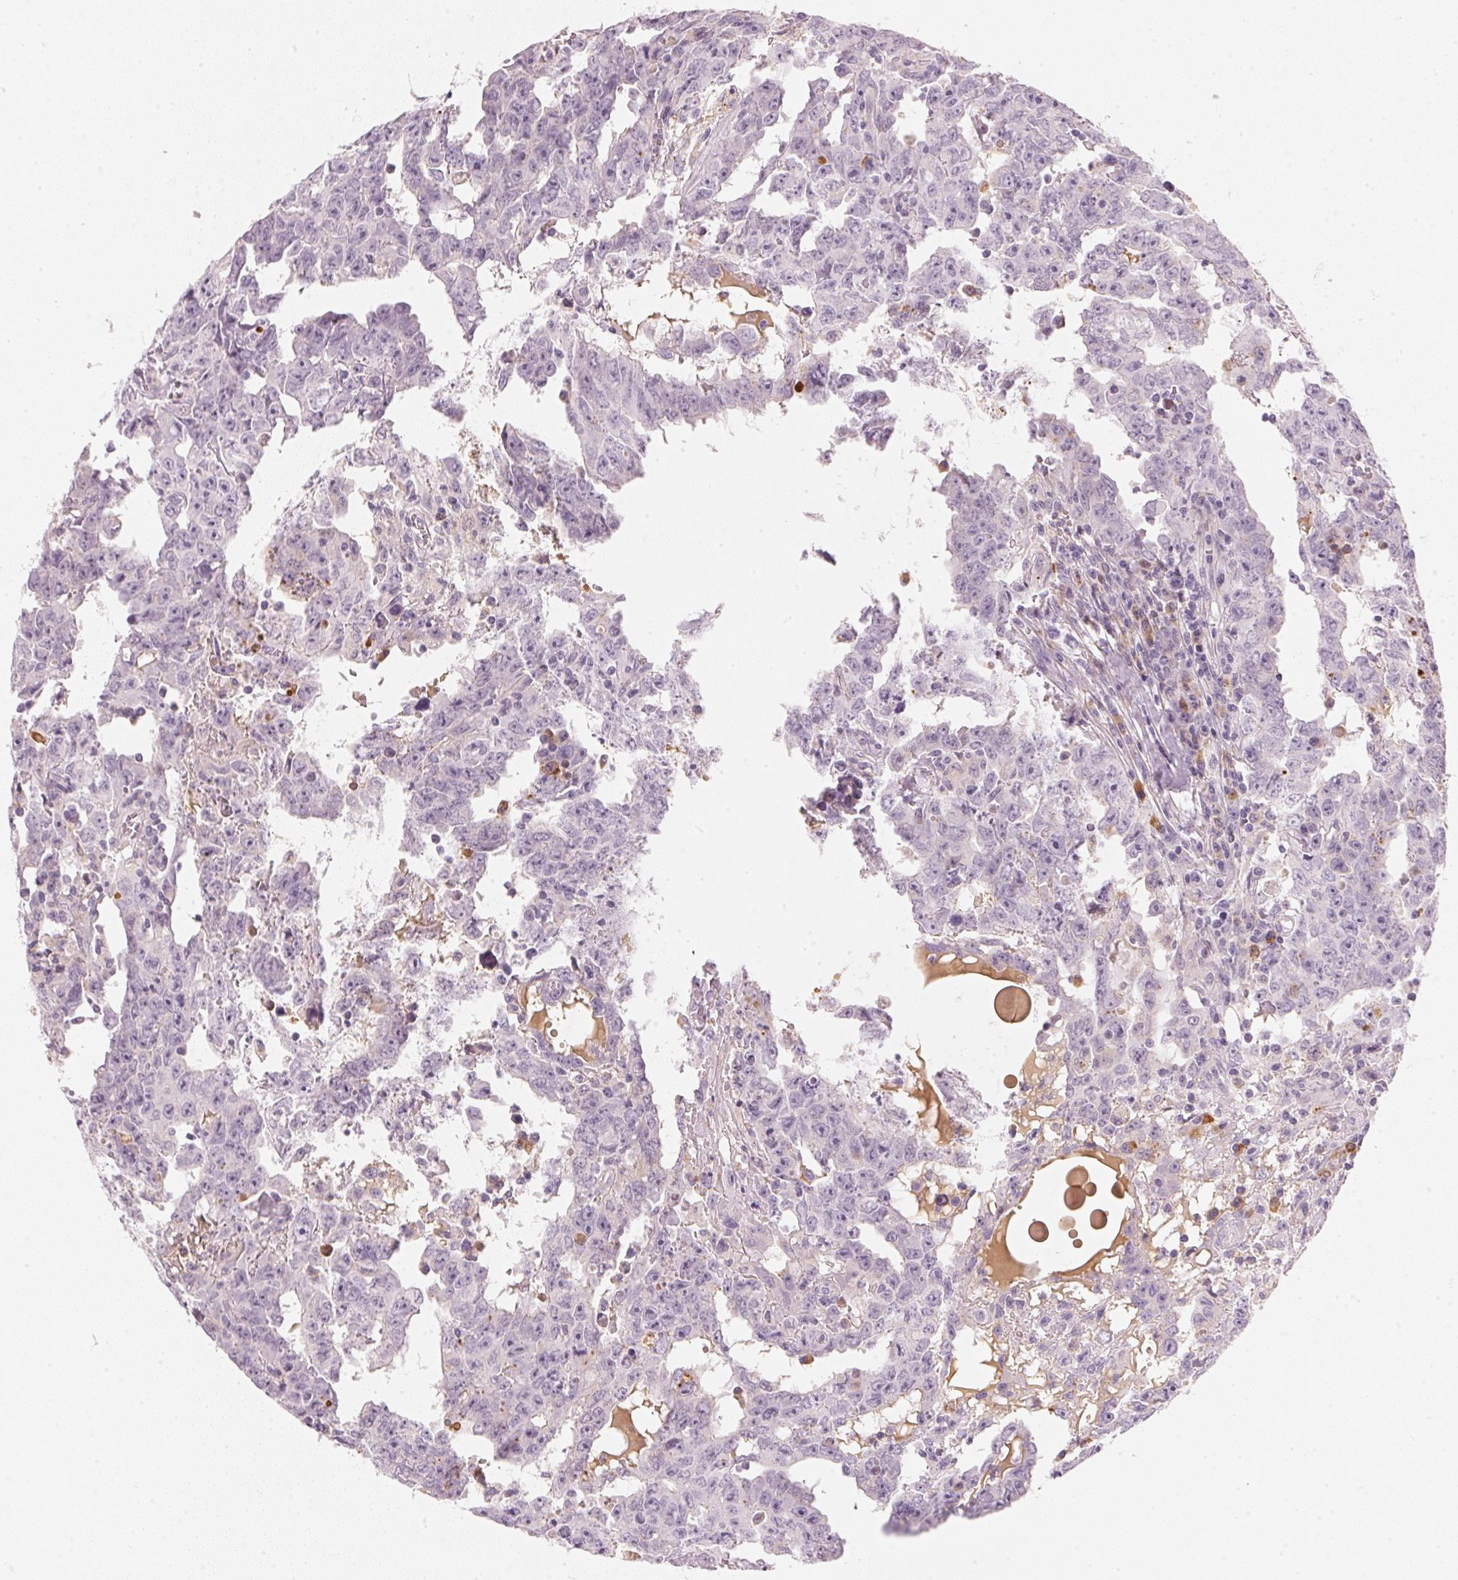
{"staining": {"intensity": "negative", "quantity": "none", "location": "none"}, "tissue": "testis cancer", "cell_type": "Tumor cells", "image_type": "cancer", "snomed": [{"axis": "morphology", "description": "Carcinoma, Embryonal, NOS"}, {"axis": "topography", "description": "Testis"}], "caption": "High power microscopy micrograph of an IHC micrograph of testis cancer (embryonal carcinoma), revealing no significant positivity in tumor cells. (Stains: DAB immunohistochemistry with hematoxylin counter stain, Microscopy: brightfield microscopy at high magnification).", "gene": "RMDN2", "patient": {"sex": "male", "age": 22}}